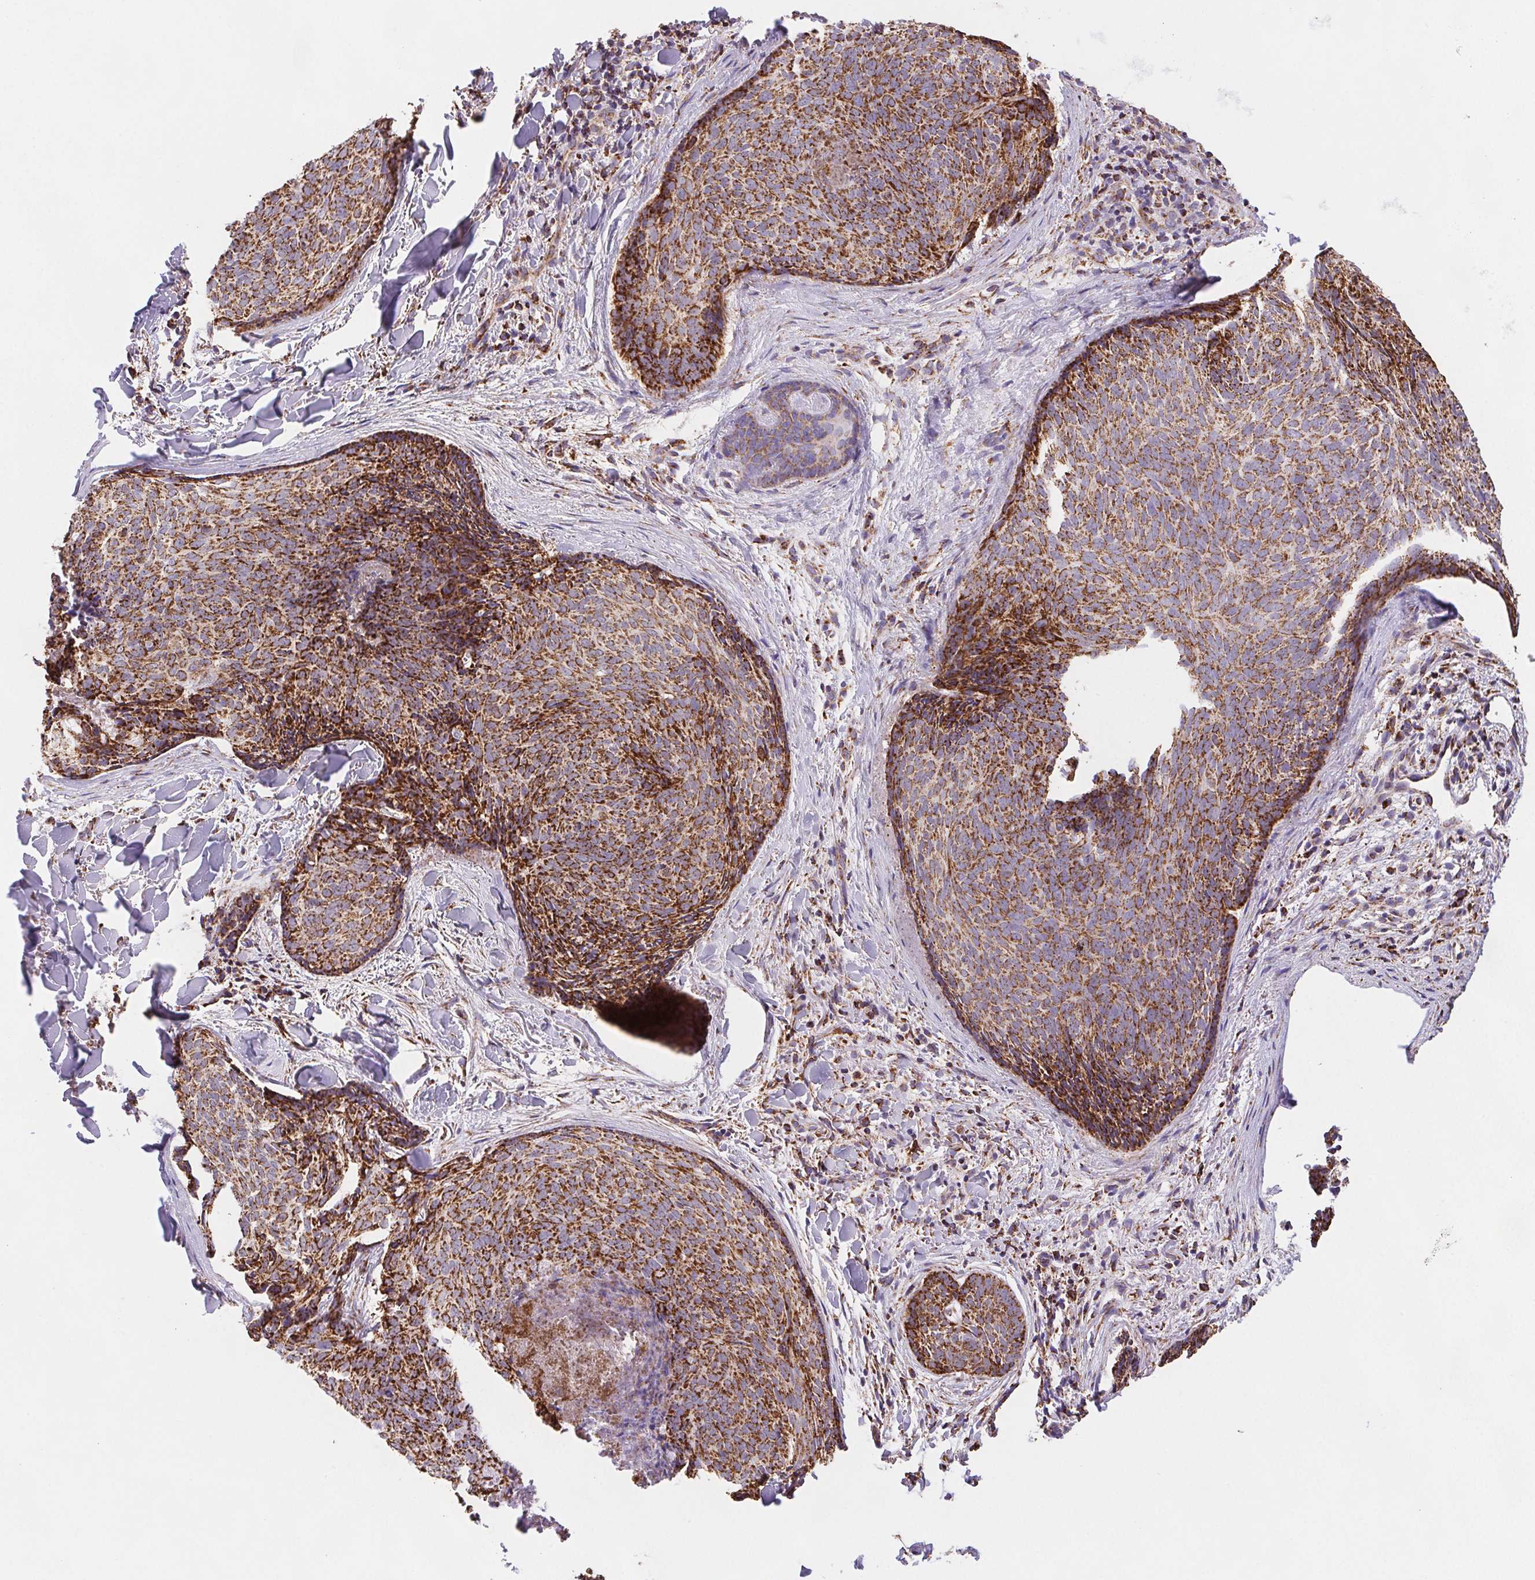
{"staining": {"intensity": "strong", "quantity": ">75%", "location": "cytoplasmic/membranous"}, "tissue": "skin cancer", "cell_type": "Tumor cells", "image_type": "cancer", "snomed": [{"axis": "morphology", "description": "Basal cell carcinoma"}, {"axis": "topography", "description": "Skin"}], "caption": "This is a photomicrograph of immunohistochemistry staining of skin basal cell carcinoma, which shows strong expression in the cytoplasmic/membranous of tumor cells.", "gene": "NIPSNAP2", "patient": {"sex": "female", "age": 82}}